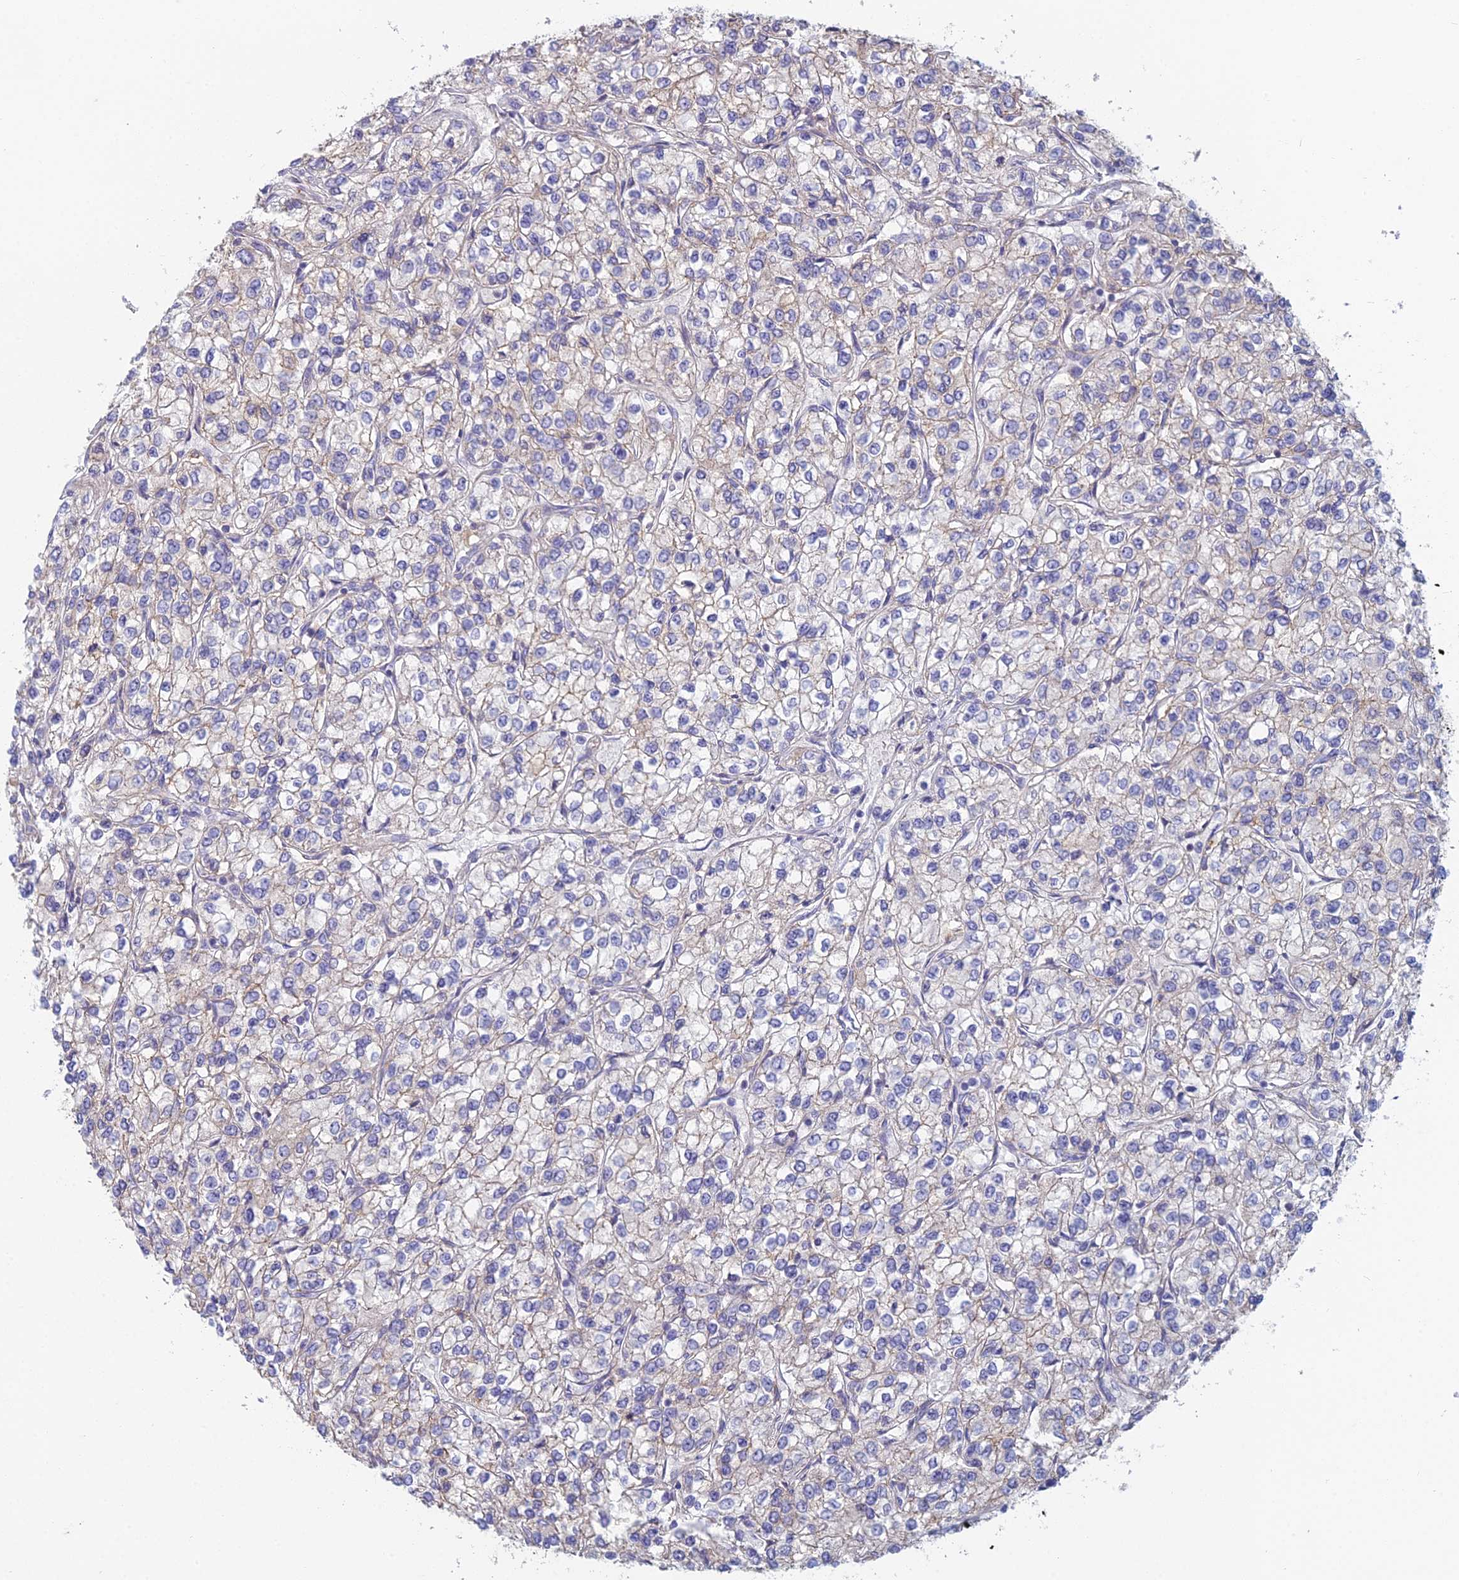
{"staining": {"intensity": "weak", "quantity": "<25%", "location": "cytoplasmic/membranous"}, "tissue": "renal cancer", "cell_type": "Tumor cells", "image_type": "cancer", "snomed": [{"axis": "morphology", "description": "Adenocarcinoma, NOS"}, {"axis": "topography", "description": "Kidney"}], "caption": "Human renal cancer stained for a protein using immunohistochemistry (IHC) reveals no staining in tumor cells.", "gene": "IFTAP", "patient": {"sex": "male", "age": 80}}